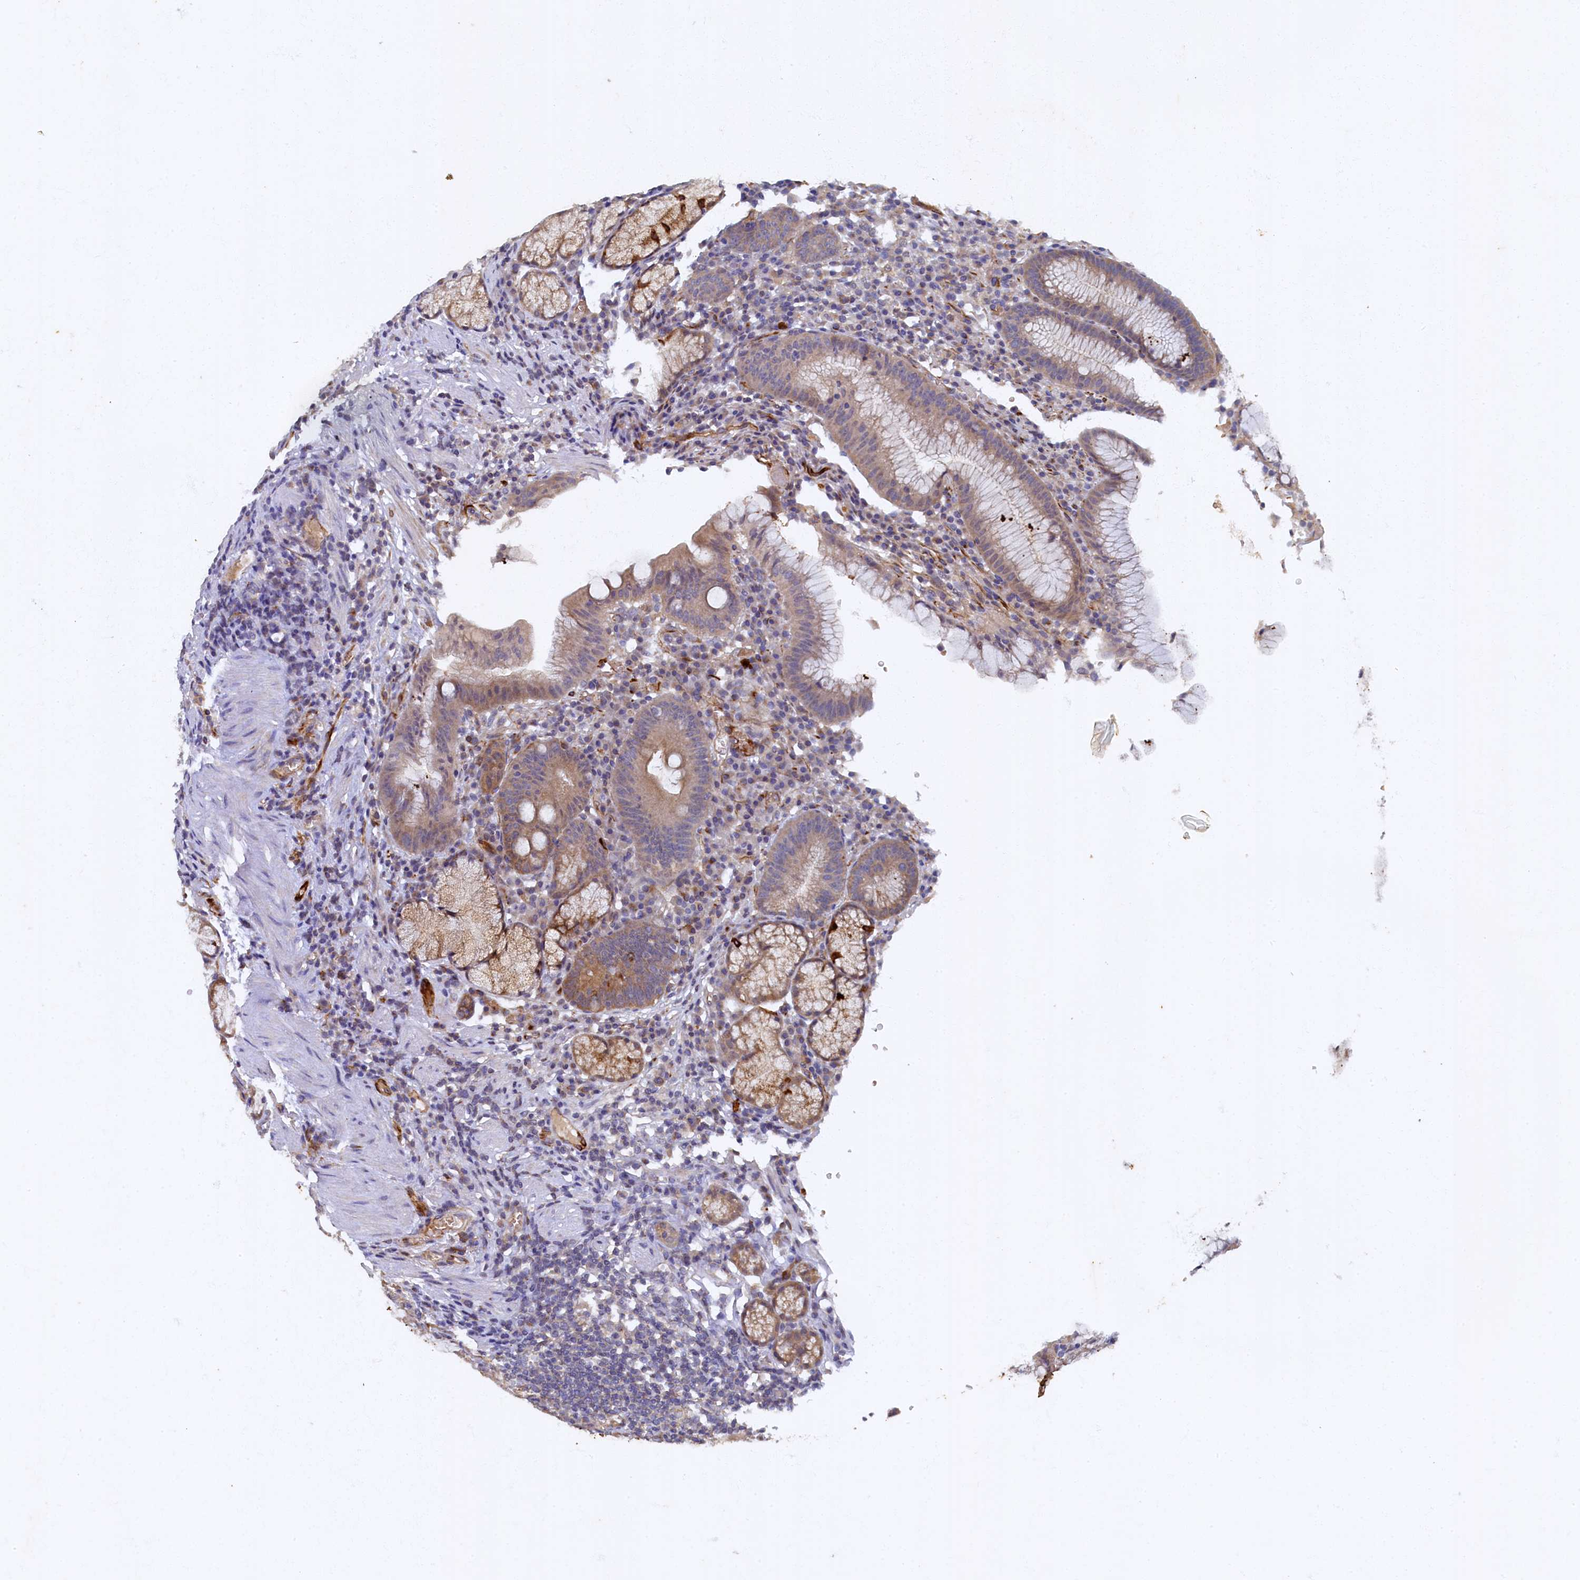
{"staining": {"intensity": "moderate", "quantity": ">75%", "location": "cytoplasmic/membranous"}, "tissue": "stomach", "cell_type": "Glandular cells", "image_type": "normal", "snomed": [{"axis": "morphology", "description": "Normal tissue, NOS"}, {"axis": "topography", "description": "Stomach"}], "caption": "IHC (DAB) staining of benign human stomach displays moderate cytoplasmic/membranous protein positivity in approximately >75% of glandular cells.", "gene": "ARL11", "patient": {"sex": "male", "age": 55}}